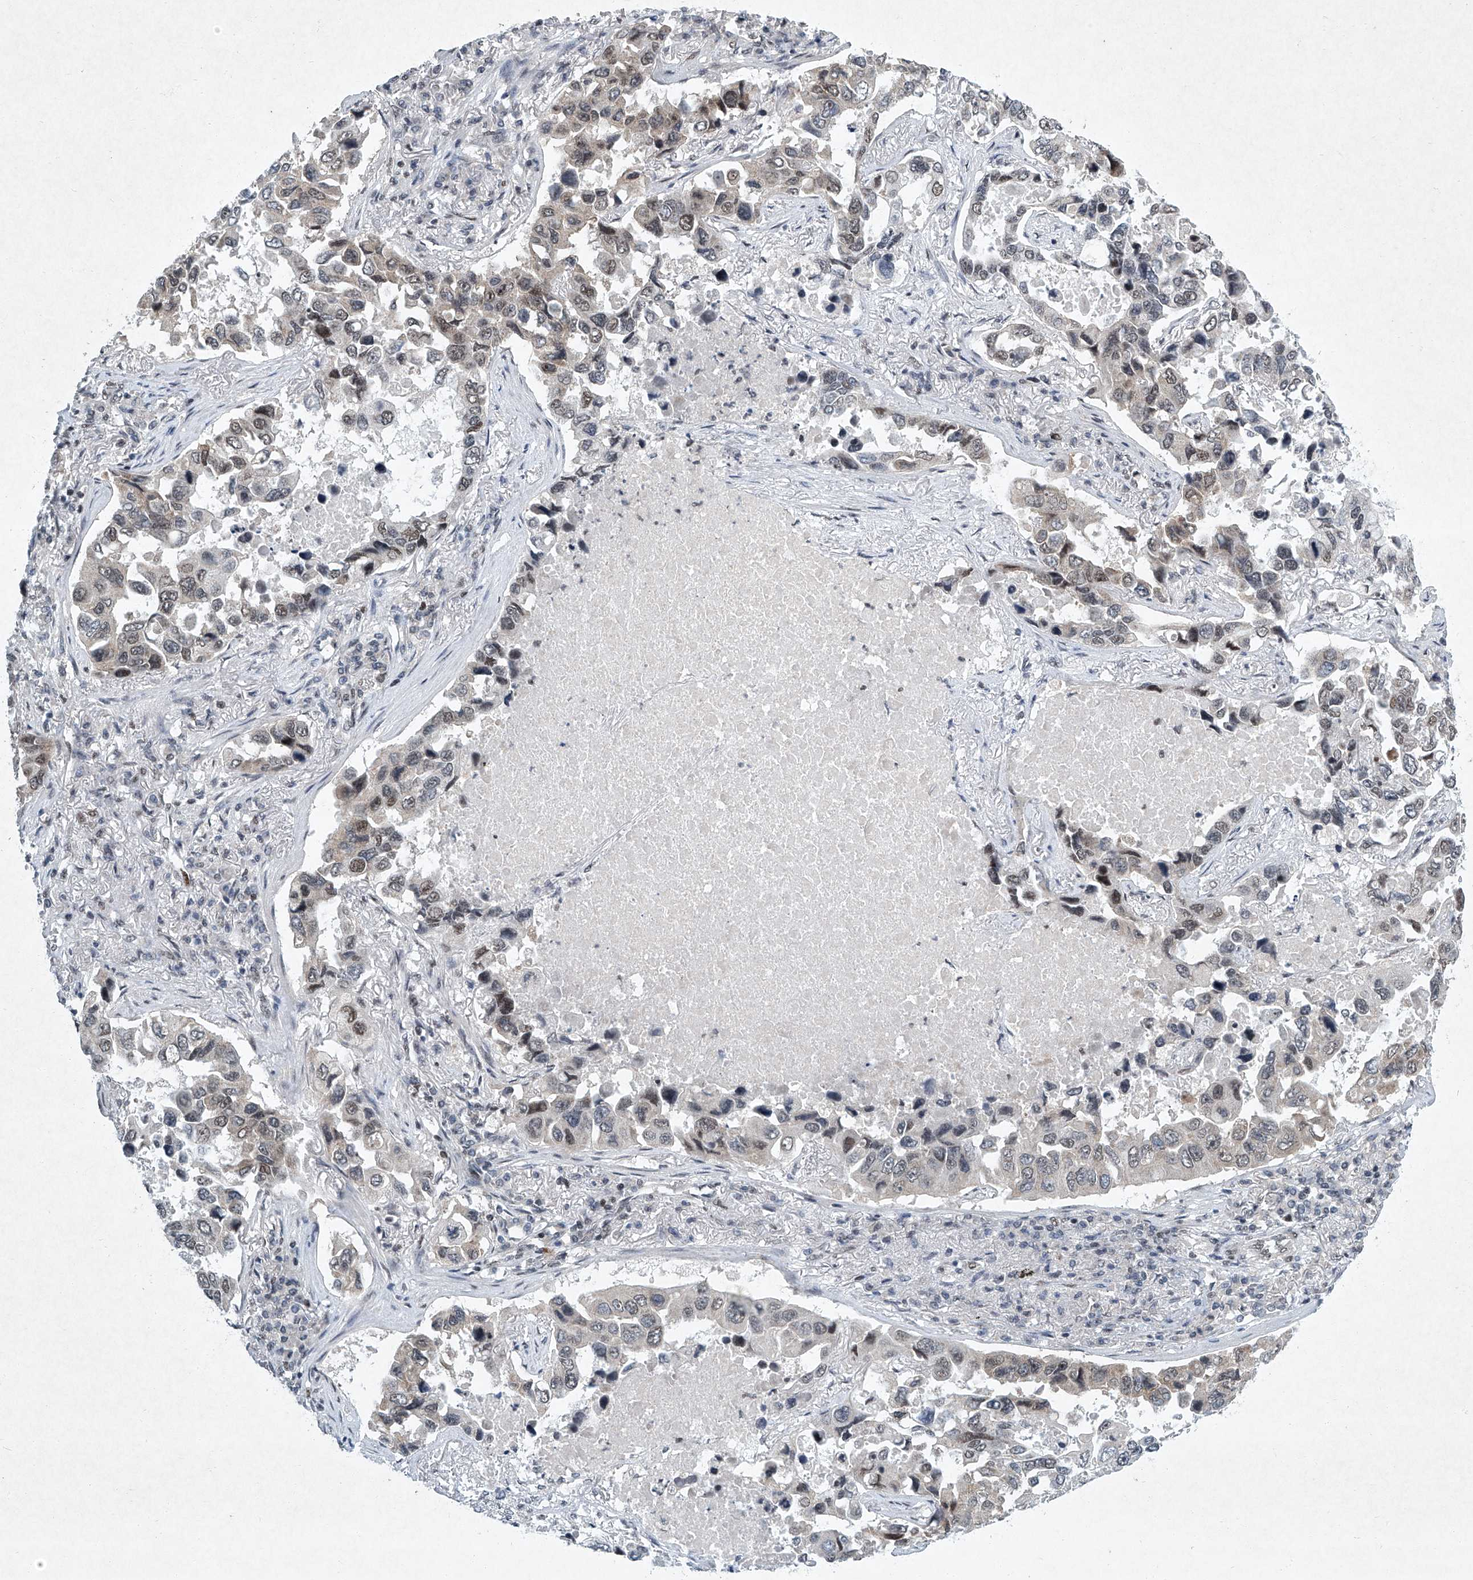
{"staining": {"intensity": "weak", "quantity": "25%-75%", "location": "nuclear"}, "tissue": "lung cancer", "cell_type": "Tumor cells", "image_type": "cancer", "snomed": [{"axis": "morphology", "description": "Adenocarcinoma, NOS"}, {"axis": "topography", "description": "Lung"}], "caption": "There is low levels of weak nuclear staining in tumor cells of adenocarcinoma (lung), as demonstrated by immunohistochemical staining (brown color).", "gene": "TFDP1", "patient": {"sex": "male", "age": 64}}